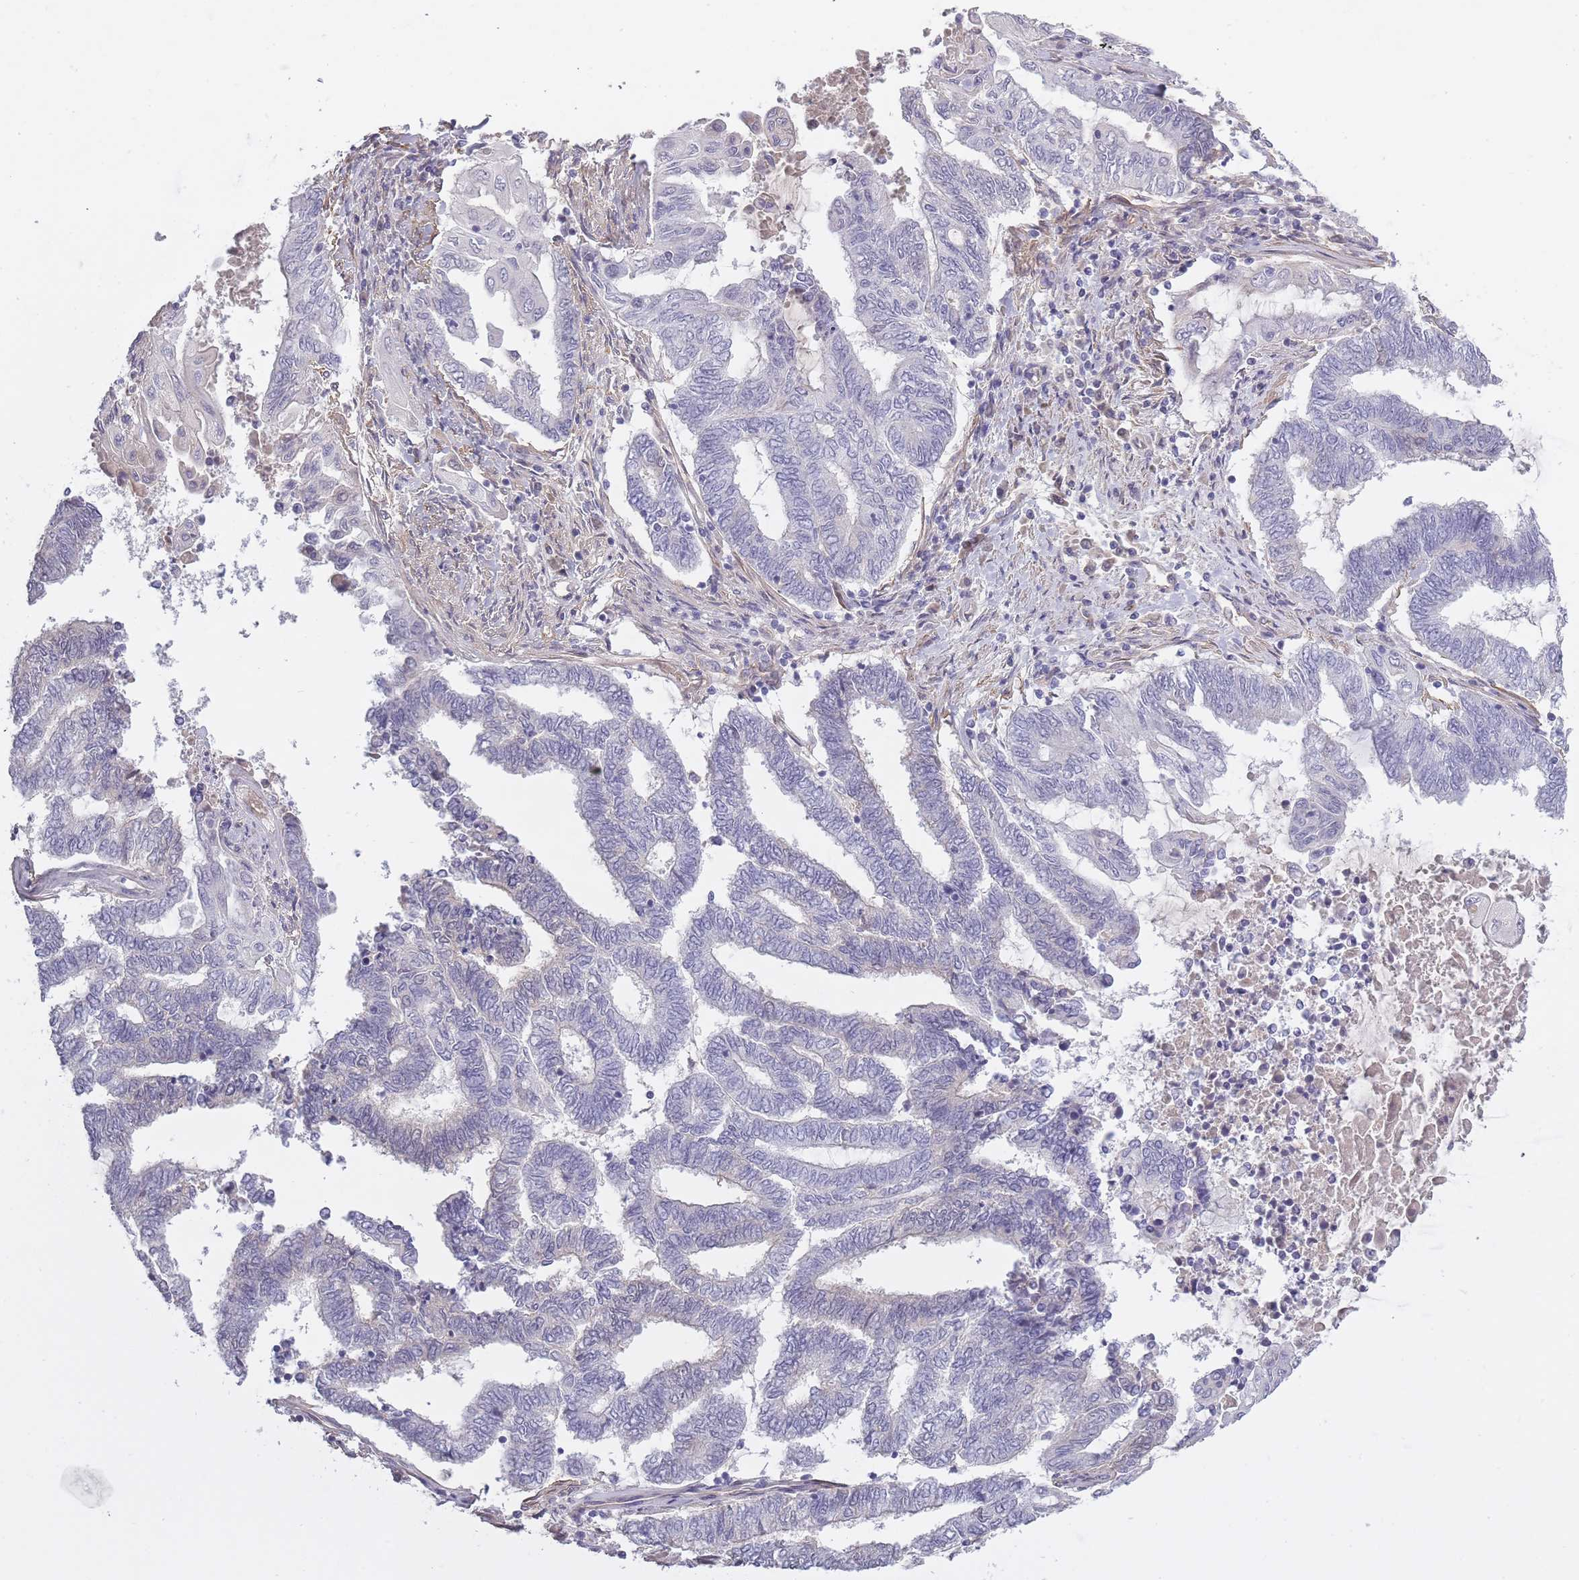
{"staining": {"intensity": "negative", "quantity": "none", "location": "none"}, "tissue": "endometrial cancer", "cell_type": "Tumor cells", "image_type": "cancer", "snomed": [{"axis": "morphology", "description": "Adenocarcinoma, NOS"}, {"axis": "topography", "description": "Uterus"}, {"axis": "topography", "description": "Endometrium"}], "caption": "The photomicrograph shows no staining of tumor cells in endometrial cancer (adenocarcinoma).", "gene": "SLC8A2", "patient": {"sex": "female", "age": 70}}